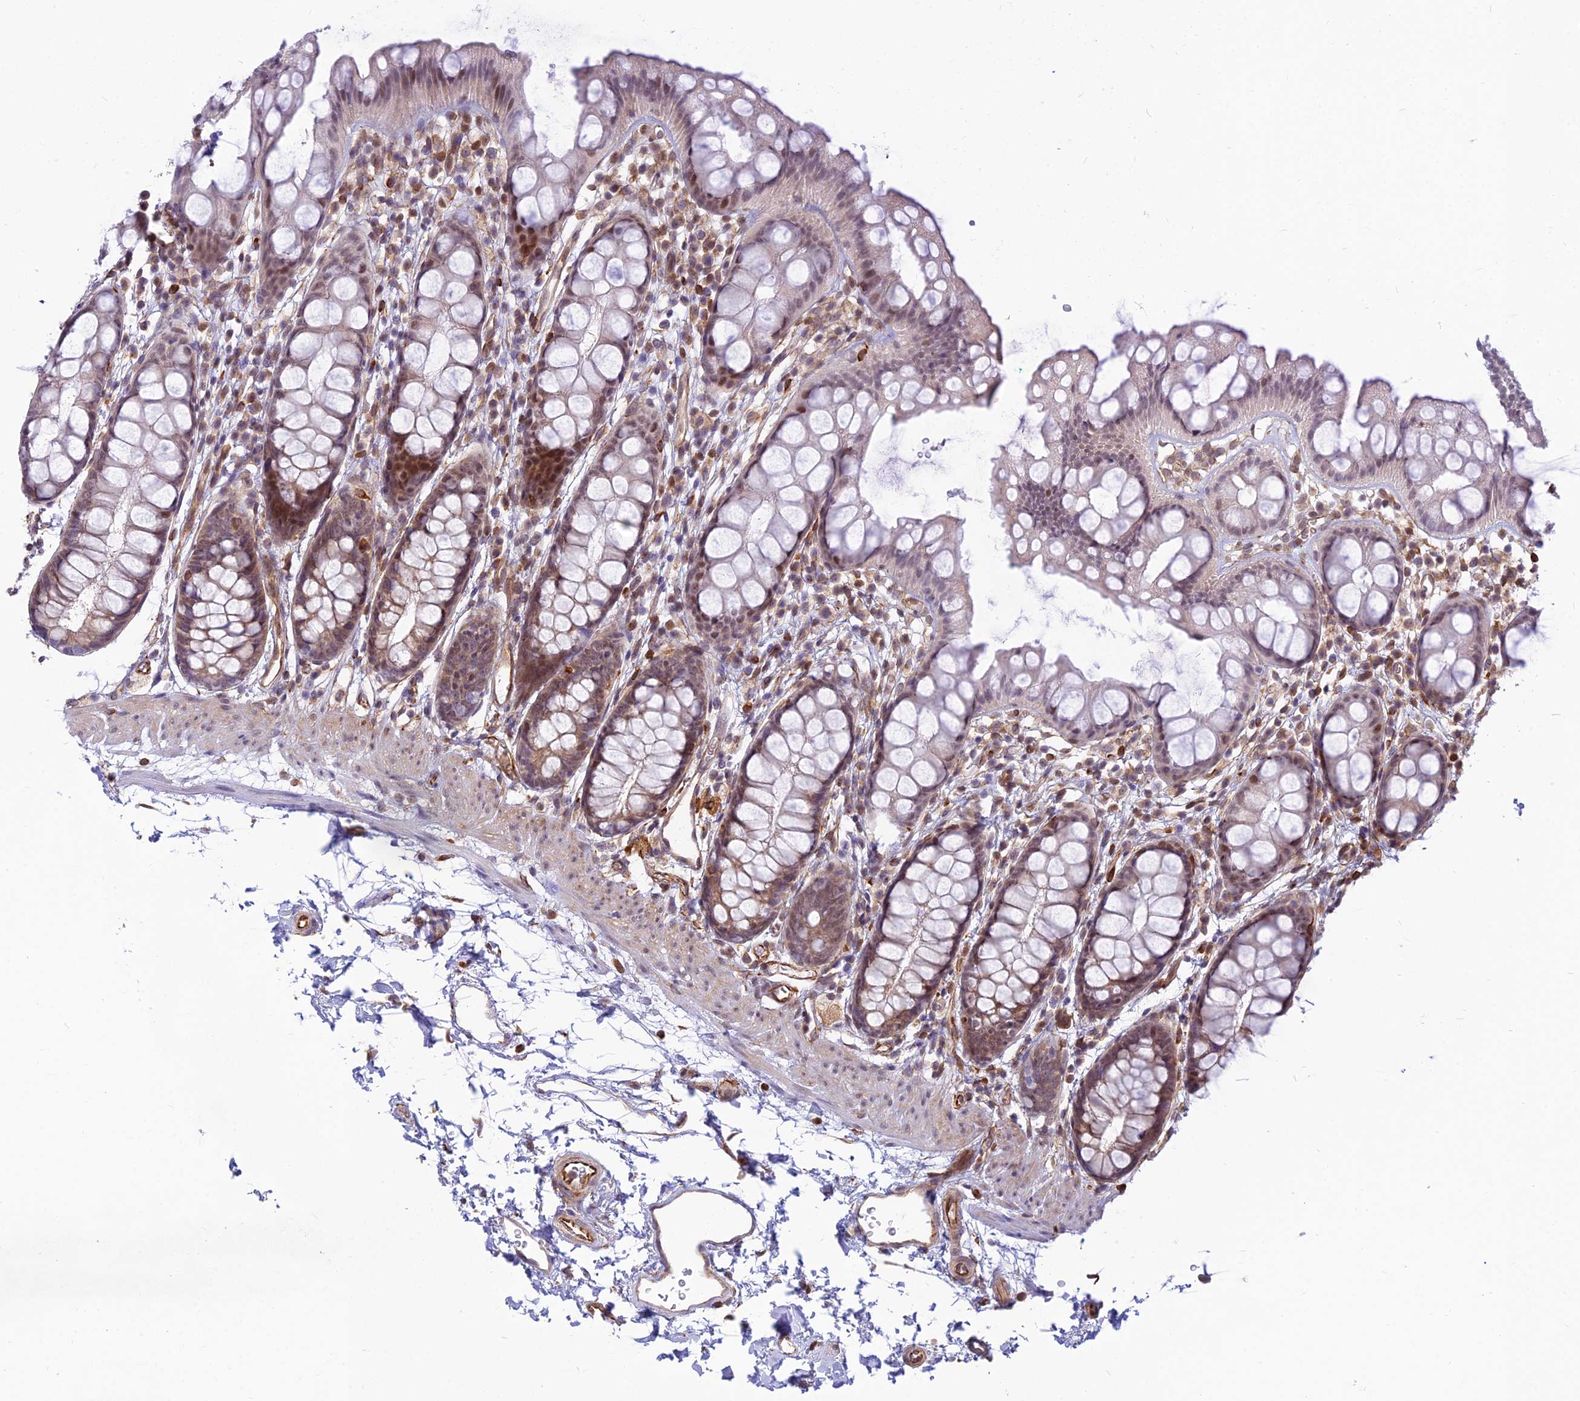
{"staining": {"intensity": "moderate", "quantity": ">75%", "location": "cytoplasmic/membranous,nuclear"}, "tissue": "rectum", "cell_type": "Glandular cells", "image_type": "normal", "snomed": [{"axis": "morphology", "description": "Normal tissue, NOS"}, {"axis": "topography", "description": "Rectum"}], "caption": "An immunohistochemistry (IHC) micrograph of unremarkable tissue is shown. Protein staining in brown labels moderate cytoplasmic/membranous,nuclear positivity in rectum within glandular cells. (DAB = brown stain, brightfield microscopy at high magnification).", "gene": "SAPCD2", "patient": {"sex": "female", "age": 65}}